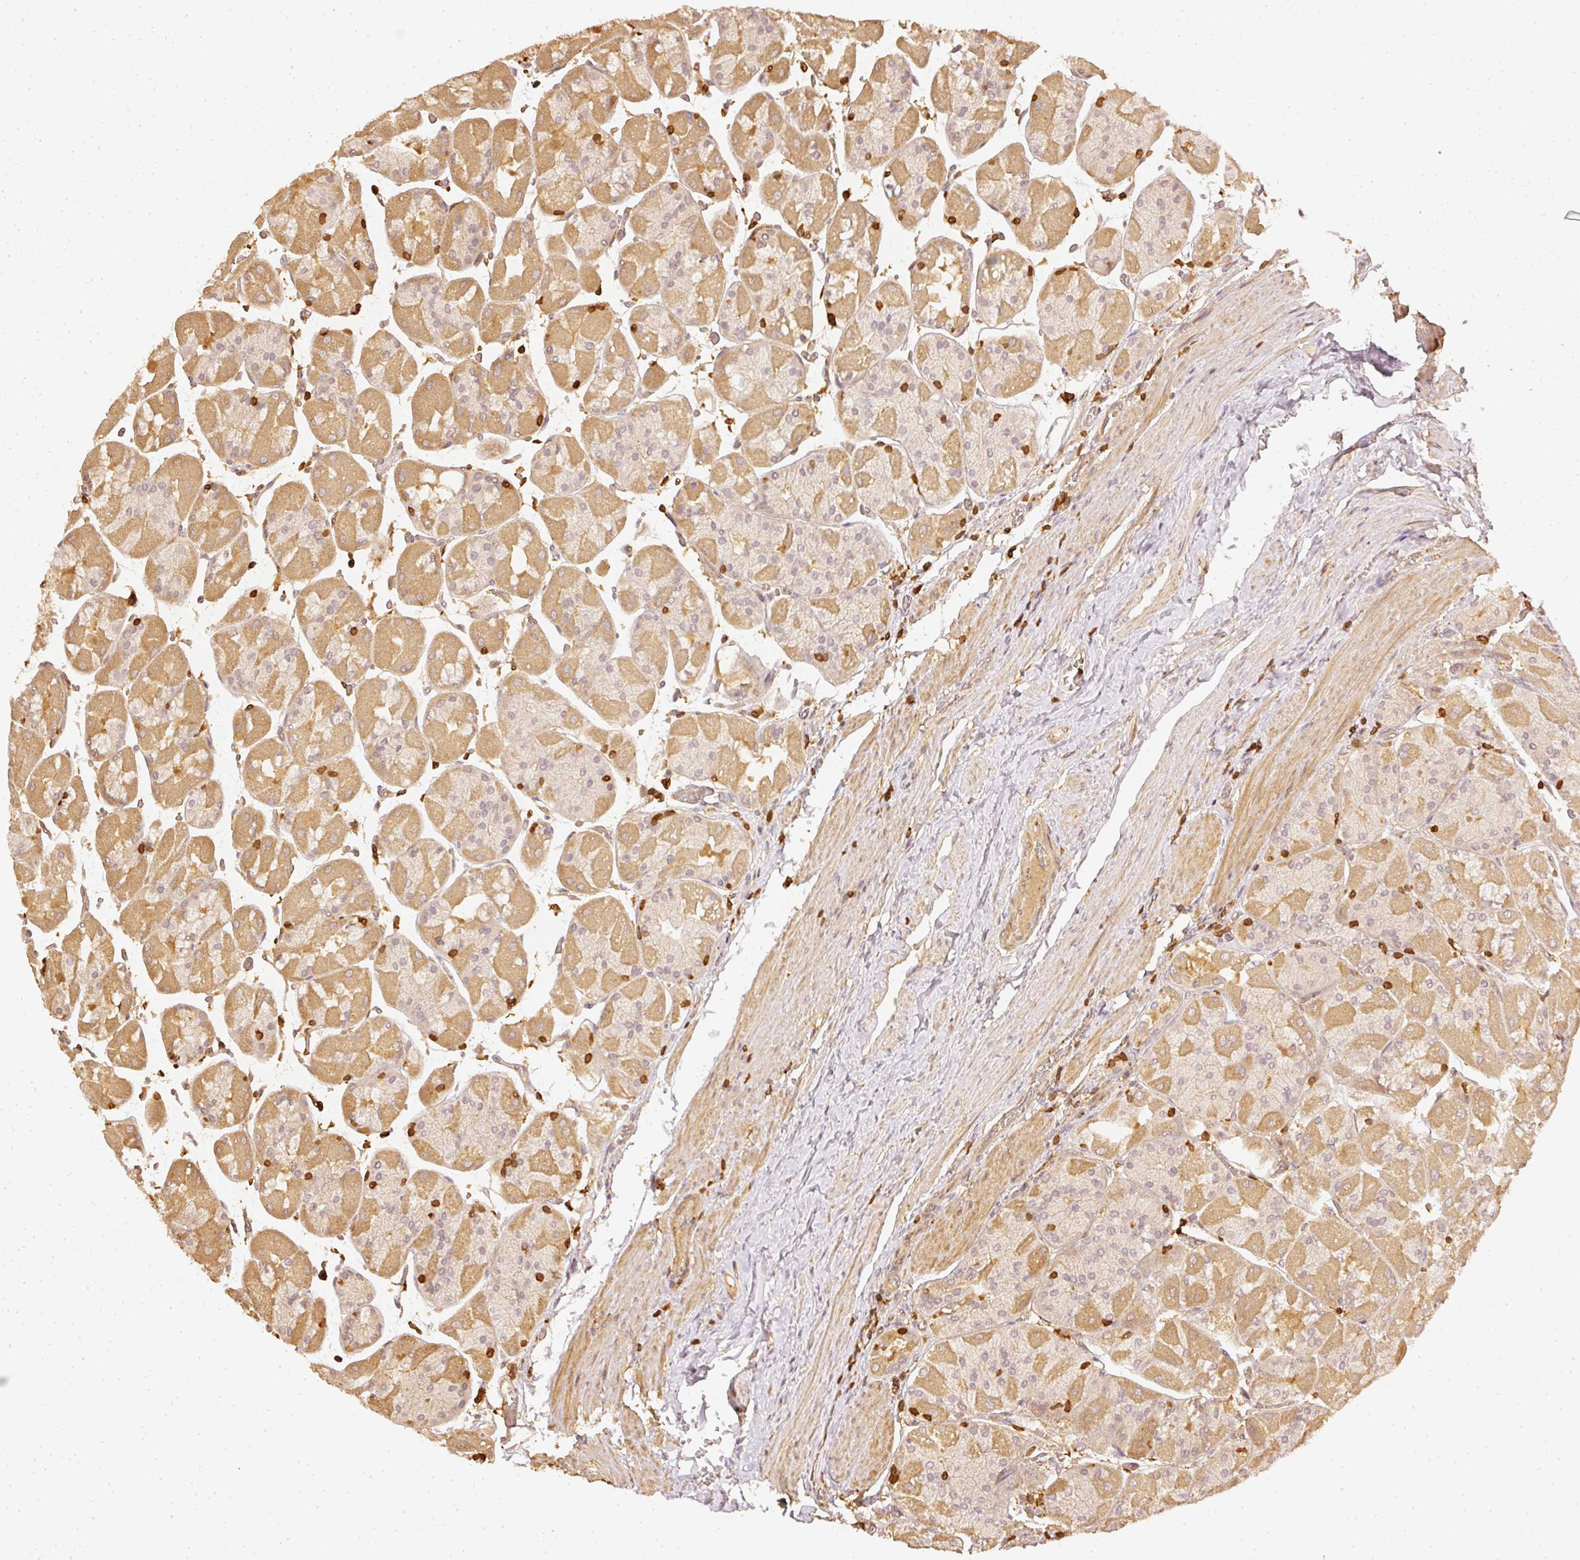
{"staining": {"intensity": "moderate", "quantity": ">75%", "location": "cytoplasmic/membranous"}, "tissue": "stomach", "cell_type": "Glandular cells", "image_type": "normal", "snomed": [{"axis": "morphology", "description": "Normal tissue, NOS"}, {"axis": "topography", "description": "Stomach"}], "caption": "Immunohistochemistry (DAB (3,3'-diaminobenzidine)) staining of benign human stomach displays moderate cytoplasmic/membranous protein staining in about >75% of glandular cells. The protein of interest is stained brown, and the nuclei are stained in blue (DAB (3,3'-diaminobenzidine) IHC with brightfield microscopy, high magnification).", "gene": "PFN1", "patient": {"sex": "female", "age": 61}}